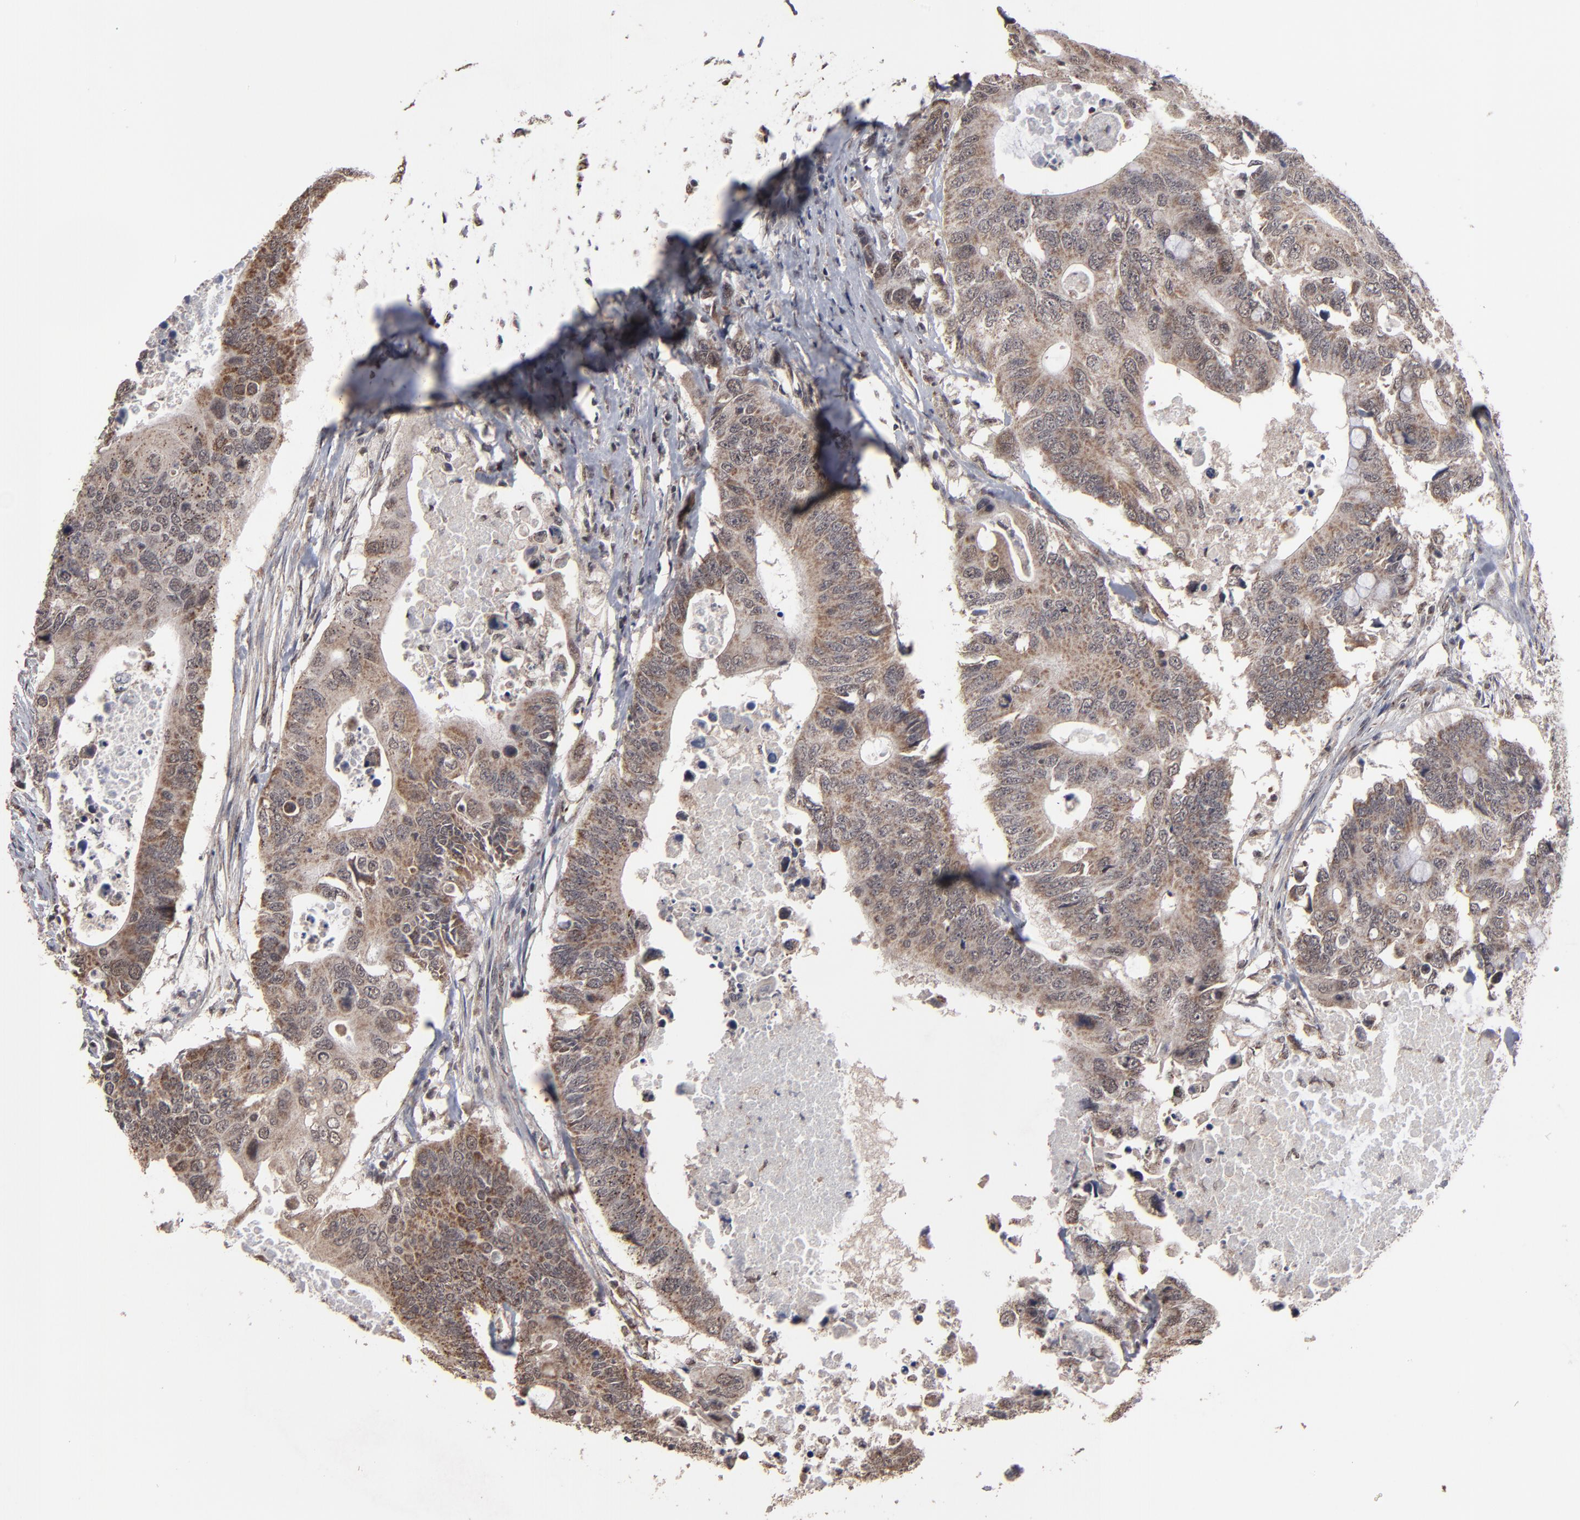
{"staining": {"intensity": "weak", "quantity": ">75%", "location": "cytoplasmic/membranous"}, "tissue": "colorectal cancer", "cell_type": "Tumor cells", "image_type": "cancer", "snomed": [{"axis": "morphology", "description": "Adenocarcinoma, NOS"}, {"axis": "topography", "description": "Colon"}], "caption": "The histopathology image reveals a brown stain indicating the presence of a protein in the cytoplasmic/membranous of tumor cells in colorectal cancer (adenocarcinoma). (DAB (3,3'-diaminobenzidine) IHC, brown staining for protein, blue staining for nuclei).", "gene": "BNIP3", "patient": {"sex": "male", "age": 71}}